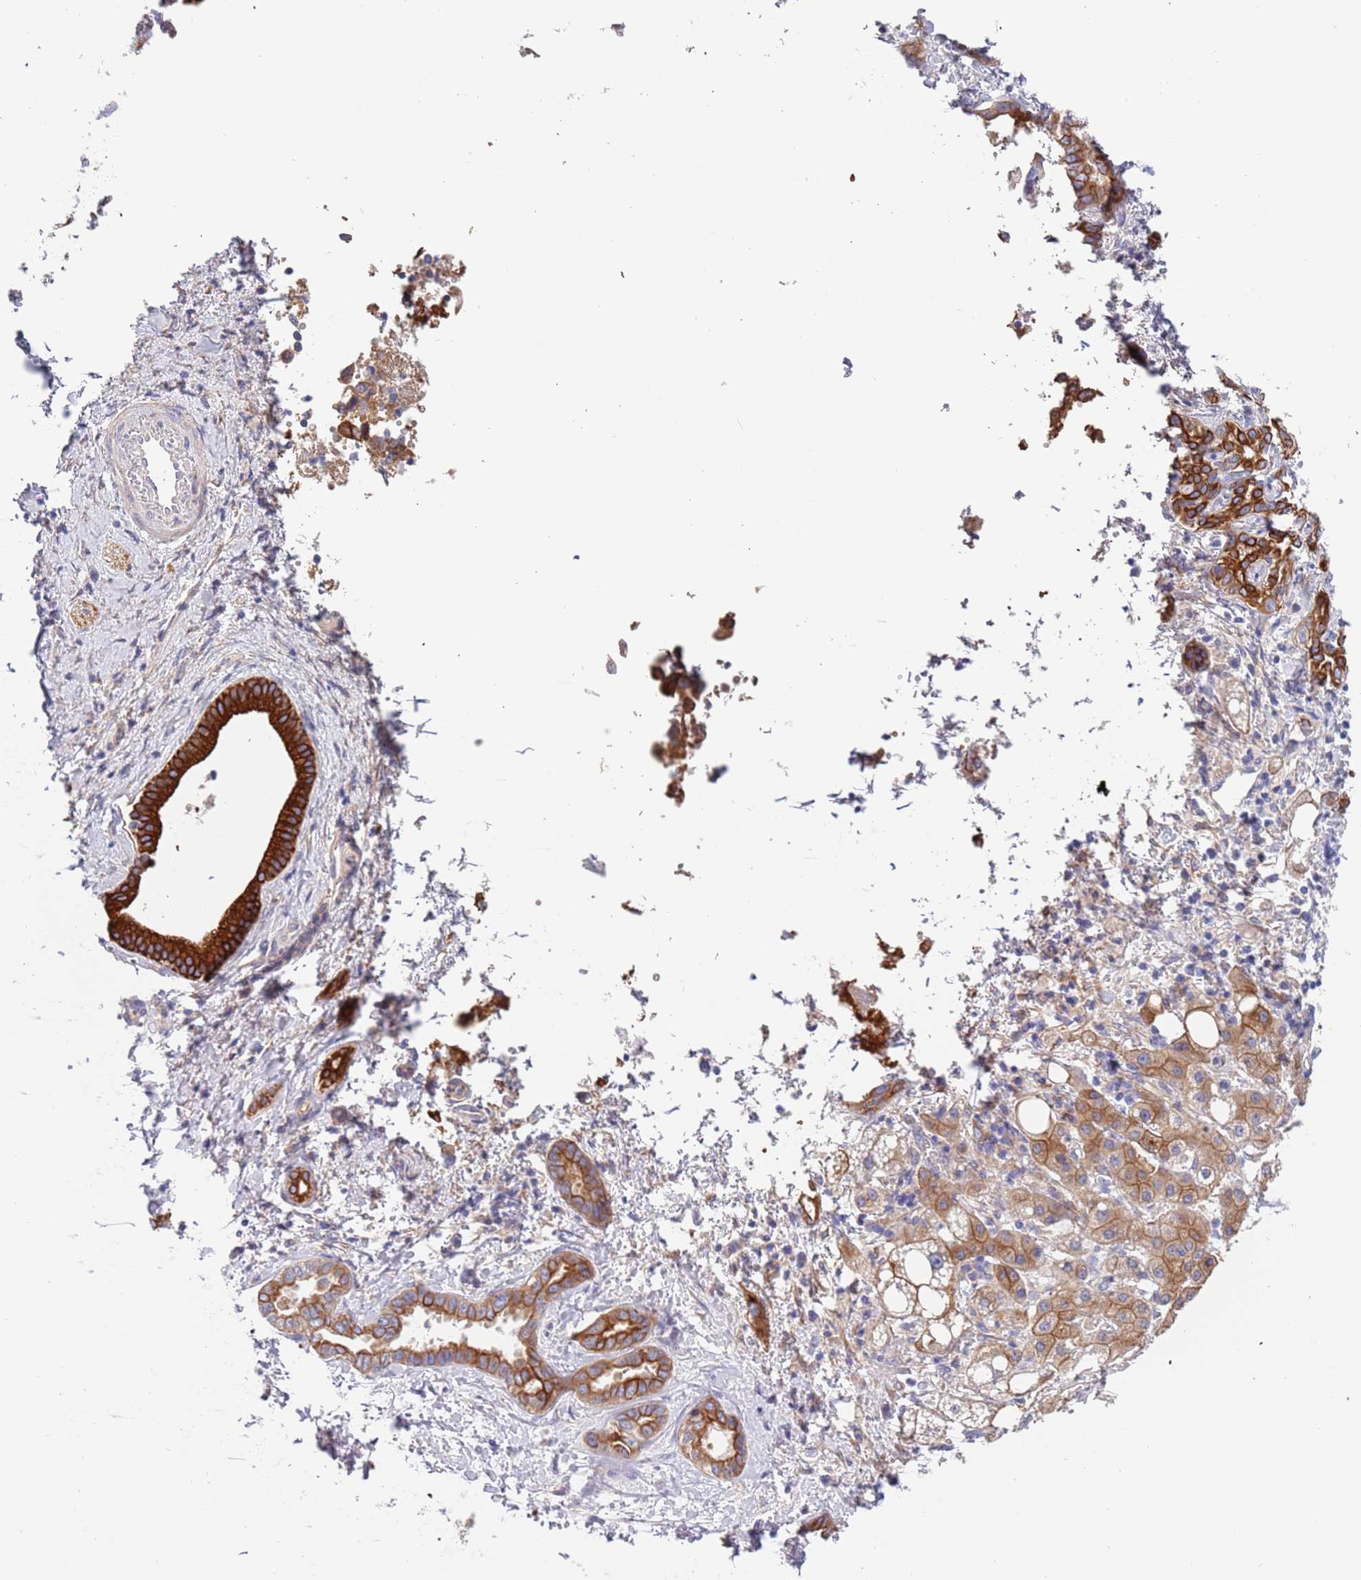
{"staining": {"intensity": "moderate", "quantity": ">75%", "location": "cytoplasmic/membranous"}, "tissue": "liver cancer", "cell_type": "Tumor cells", "image_type": "cancer", "snomed": [{"axis": "morphology", "description": "Cholangiocarcinoma"}, {"axis": "topography", "description": "Liver"}], "caption": "The immunohistochemical stain shows moderate cytoplasmic/membranous expression in tumor cells of liver cancer (cholangiocarcinoma) tissue.", "gene": "LAMB4", "patient": {"sex": "female", "age": 77}}